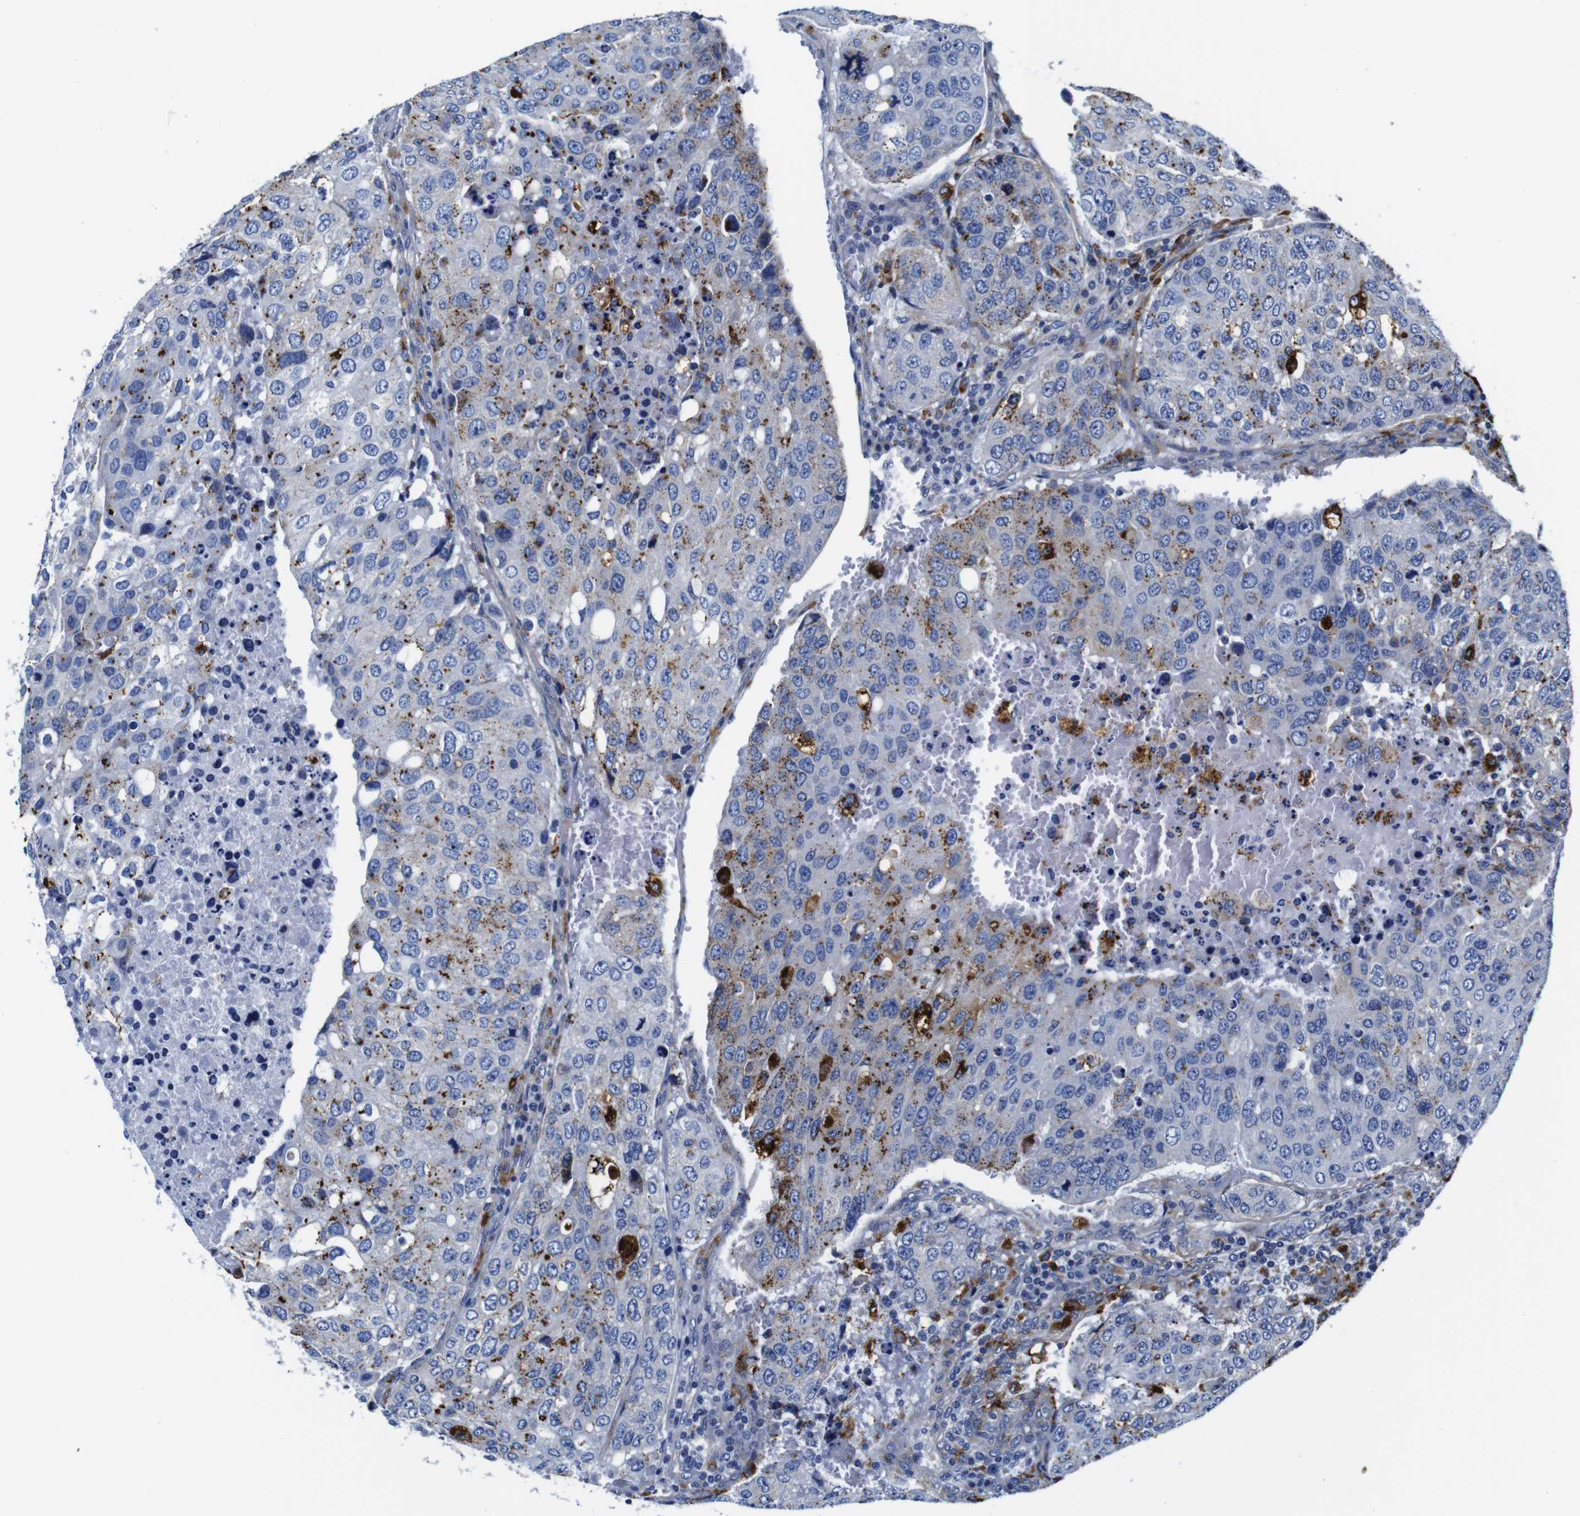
{"staining": {"intensity": "moderate", "quantity": "25%-75%", "location": "cytoplasmic/membranous"}, "tissue": "urothelial cancer", "cell_type": "Tumor cells", "image_type": "cancer", "snomed": [{"axis": "morphology", "description": "Urothelial carcinoma, High grade"}, {"axis": "topography", "description": "Lymph node"}, {"axis": "topography", "description": "Urinary bladder"}], "caption": "The image reveals immunohistochemical staining of urothelial carcinoma (high-grade). There is moderate cytoplasmic/membranous staining is present in approximately 25%-75% of tumor cells. (Stains: DAB (3,3'-diaminobenzidine) in brown, nuclei in blue, Microscopy: brightfield microscopy at high magnification).", "gene": "GIMAP2", "patient": {"sex": "male", "age": 51}}